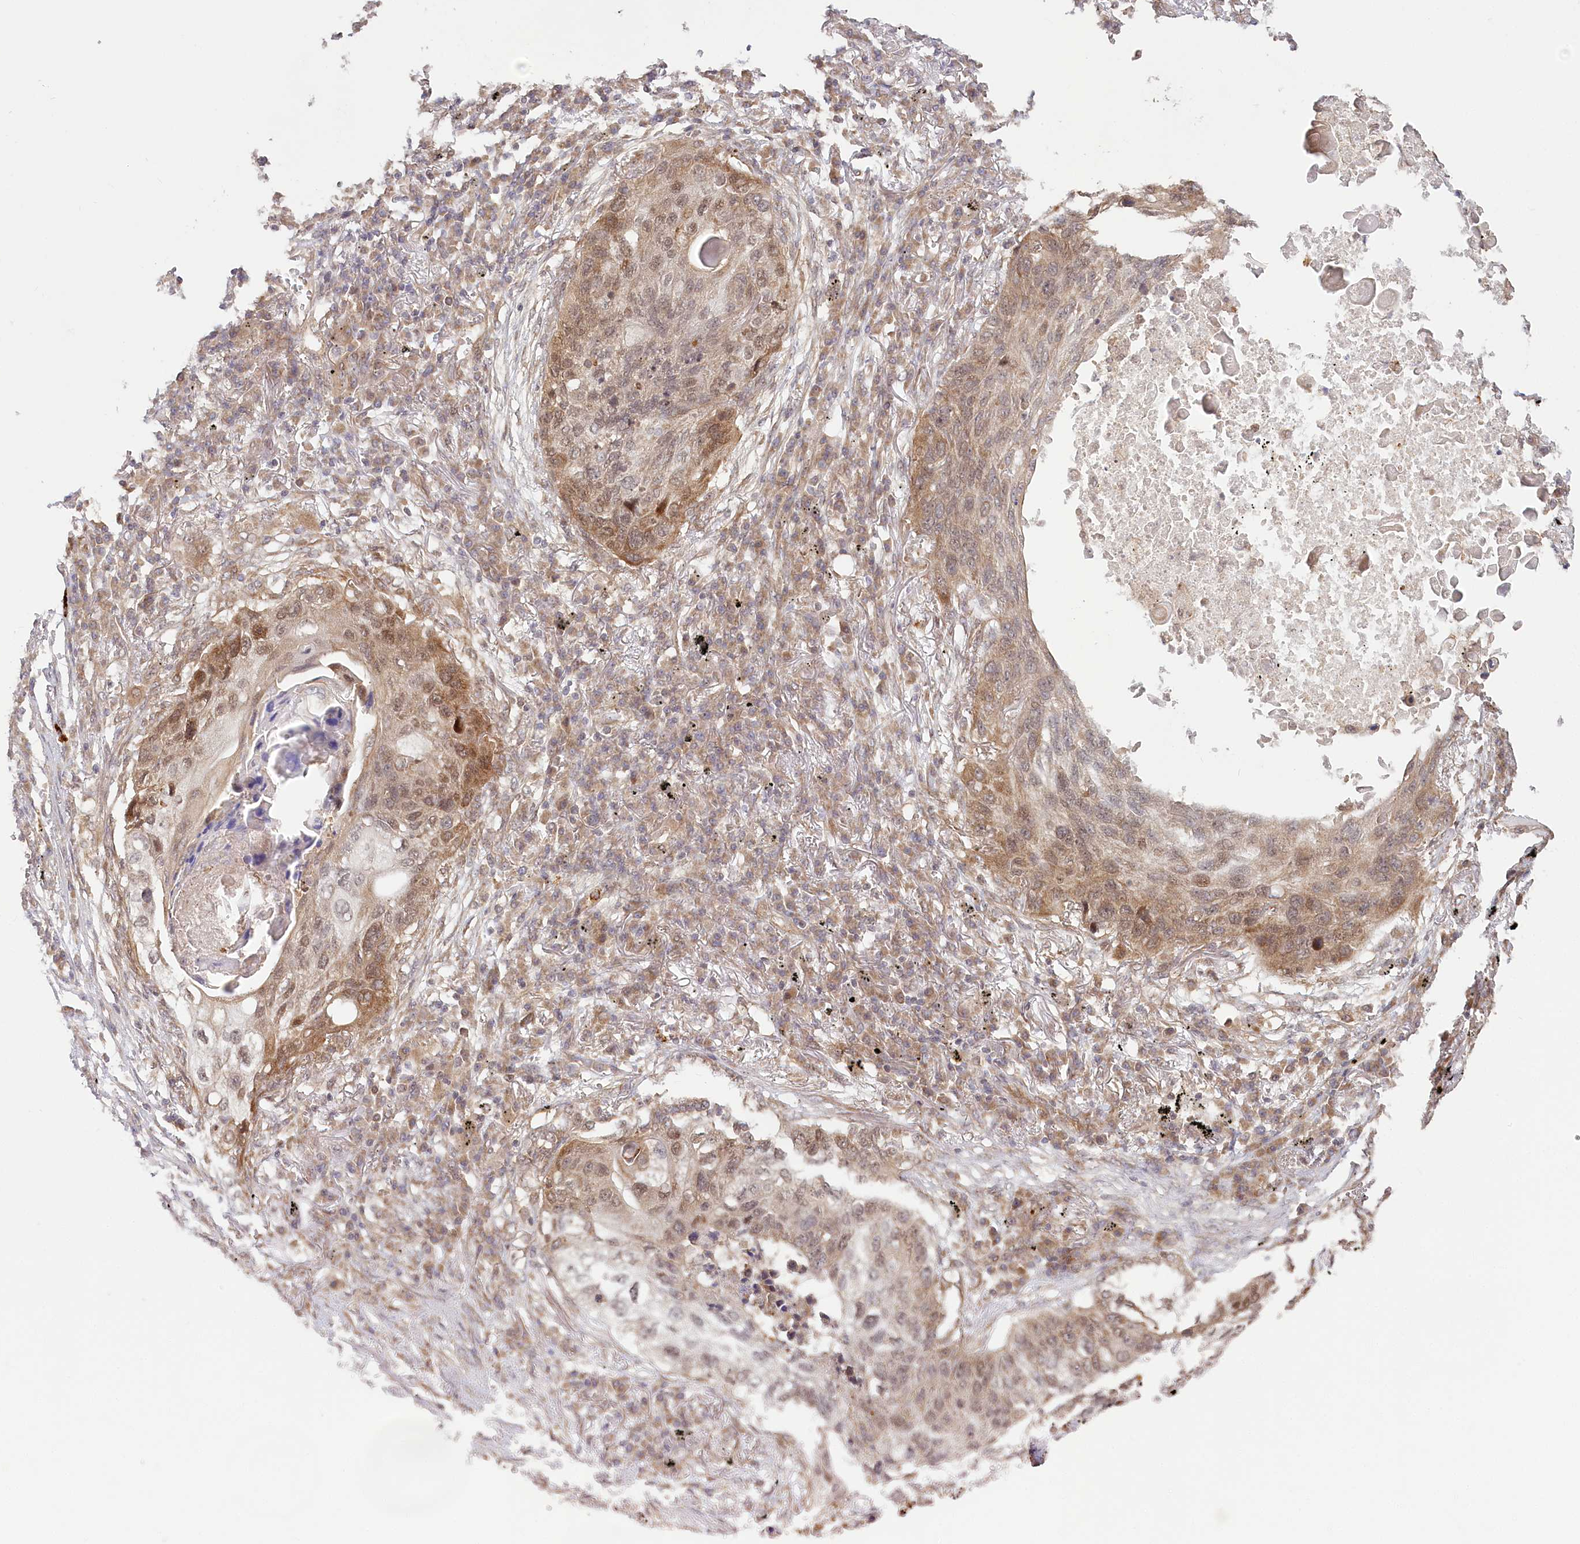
{"staining": {"intensity": "moderate", "quantity": "25%-75%", "location": "cytoplasmic/membranous,nuclear"}, "tissue": "lung cancer", "cell_type": "Tumor cells", "image_type": "cancer", "snomed": [{"axis": "morphology", "description": "Squamous cell carcinoma, NOS"}, {"axis": "topography", "description": "Lung"}], "caption": "Lung squamous cell carcinoma stained with a brown dye exhibits moderate cytoplasmic/membranous and nuclear positive staining in approximately 25%-75% of tumor cells.", "gene": "CEP70", "patient": {"sex": "female", "age": 63}}